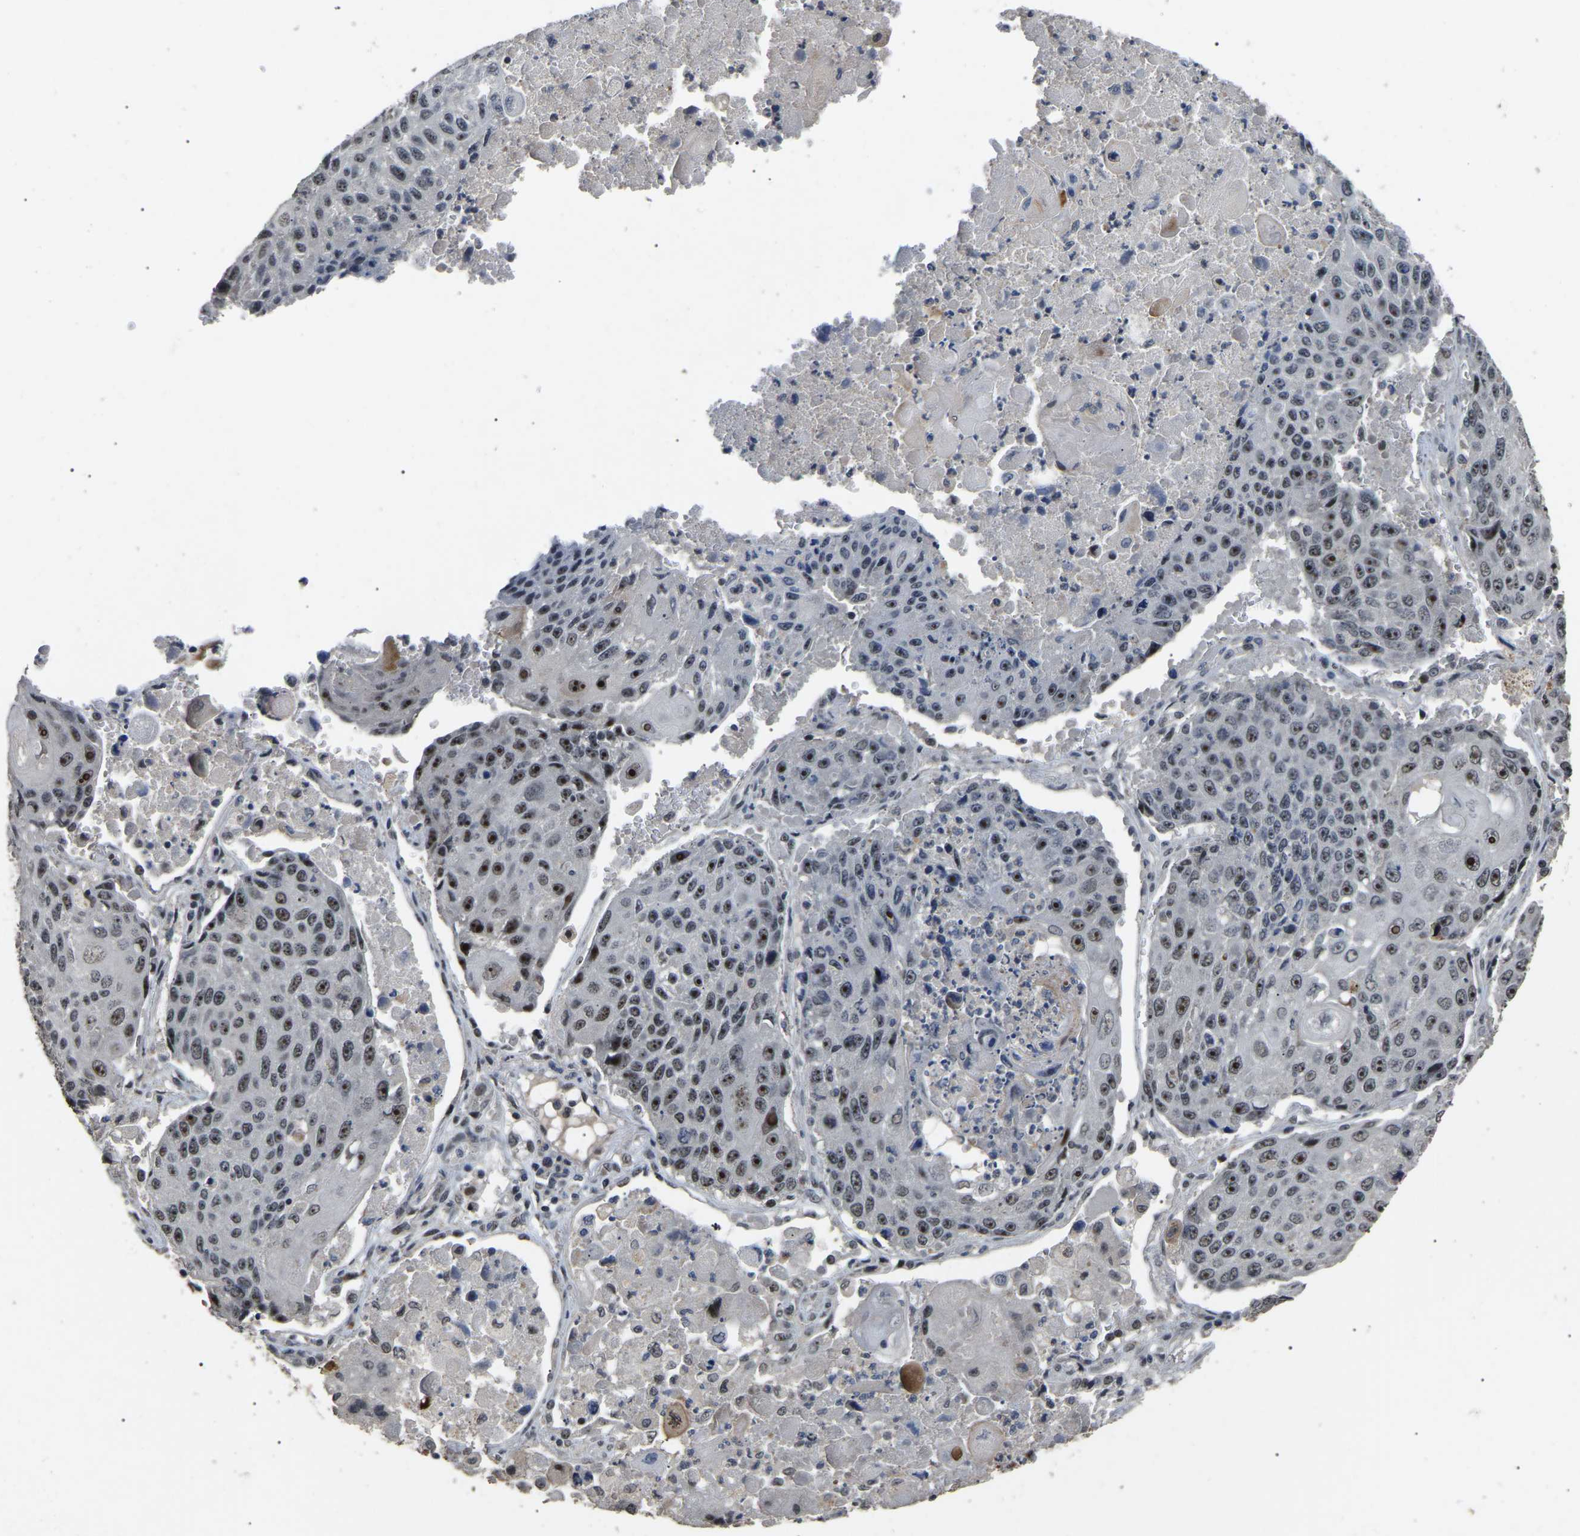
{"staining": {"intensity": "strong", "quantity": "25%-75%", "location": "nuclear"}, "tissue": "lung cancer", "cell_type": "Tumor cells", "image_type": "cancer", "snomed": [{"axis": "morphology", "description": "Squamous cell carcinoma, NOS"}, {"axis": "topography", "description": "Lung"}], "caption": "Brown immunohistochemical staining in lung cancer (squamous cell carcinoma) exhibits strong nuclear positivity in approximately 25%-75% of tumor cells.", "gene": "PPM1E", "patient": {"sex": "male", "age": 61}}